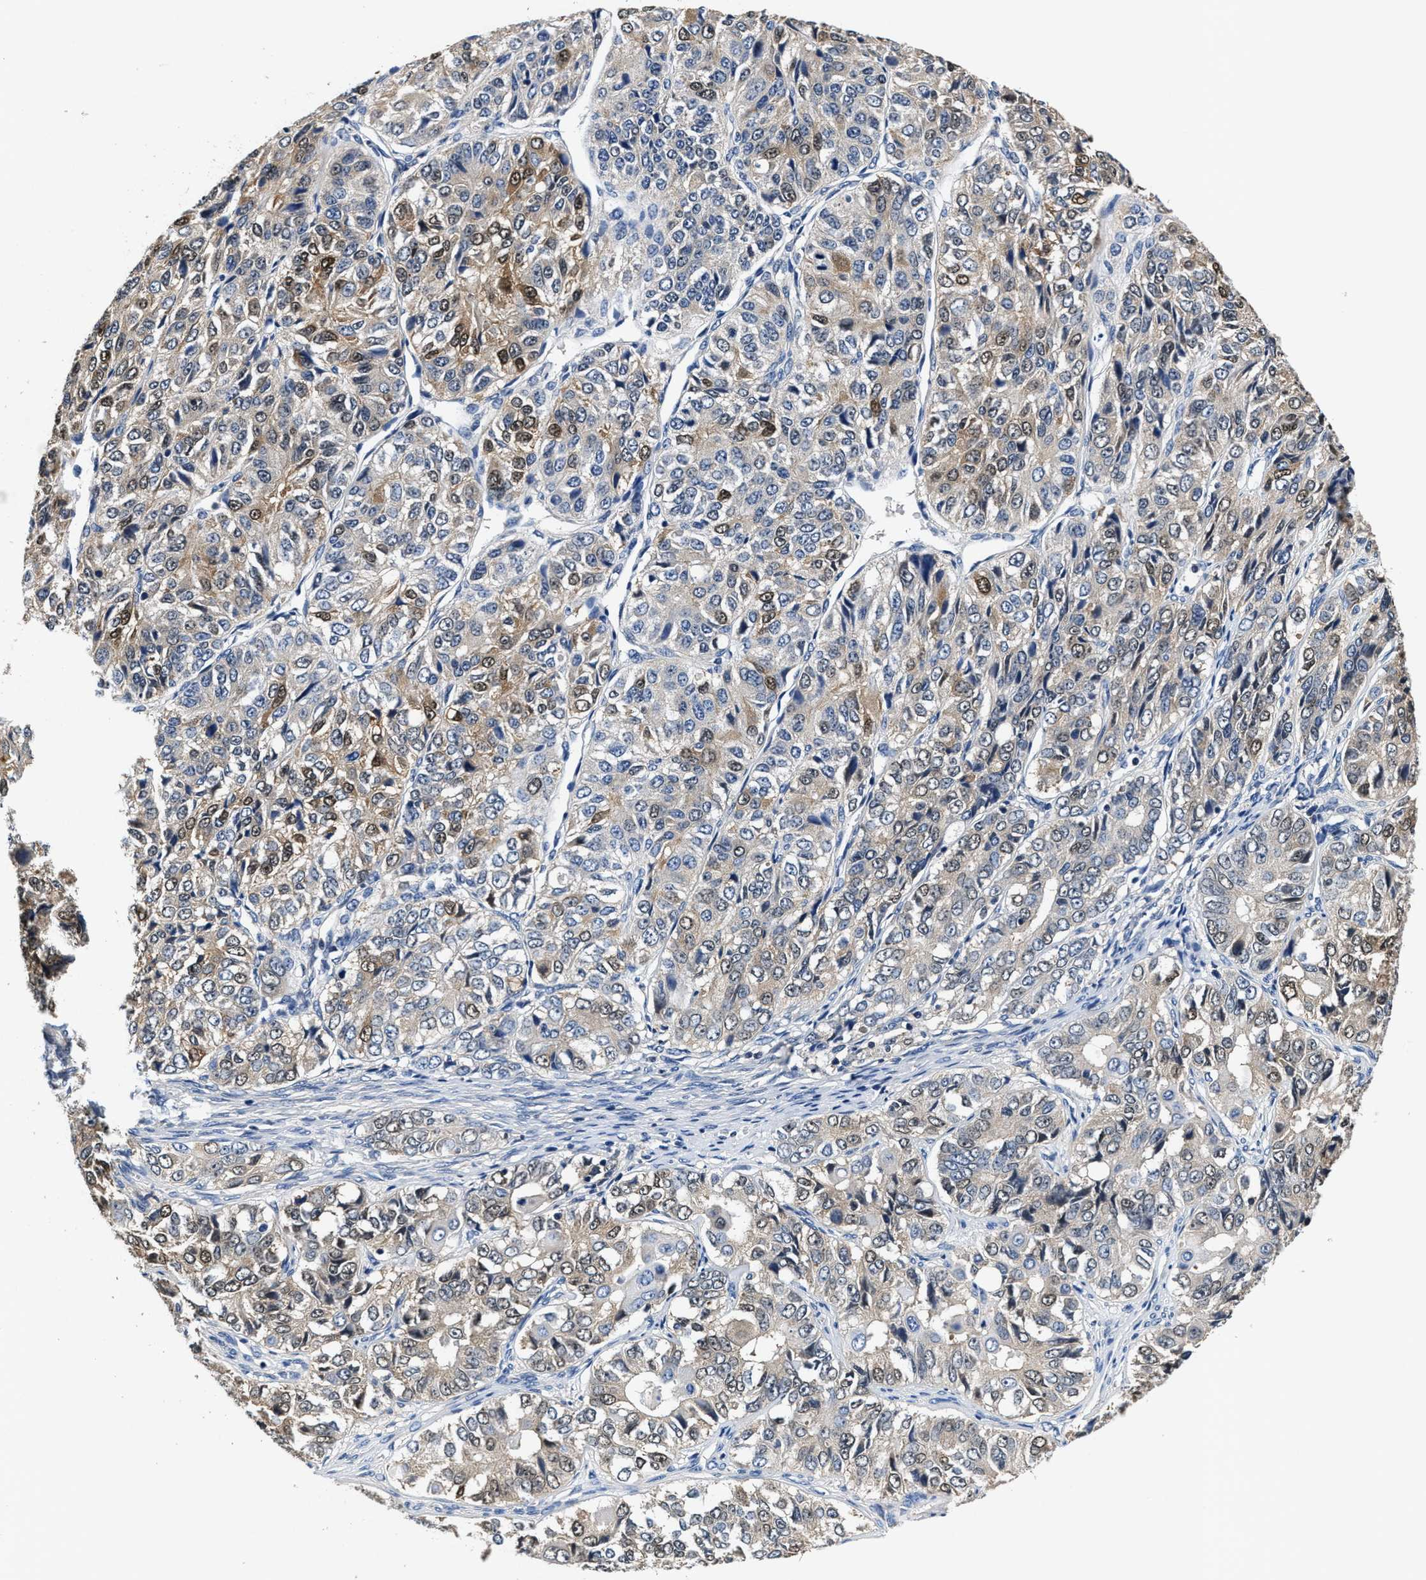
{"staining": {"intensity": "moderate", "quantity": "25%-75%", "location": "cytoplasmic/membranous,nuclear"}, "tissue": "ovarian cancer", "cell_type": "Tumor cells", "image_type": "cancer", "snomed": [{"axis": "morphology", "description": "Carcinoma, endometroid"}, {"axis": "topography", "description": "Ovary"}], "caption": "Immunohistochemical staining of ovarian cancer demonstrates moderate cytoplasmic/membranous and nuclear protein staining in approximately 25%-75% of tumor cells.", "gene": "ANKIB1", "patient": {"sex": "female", "age": 51}}